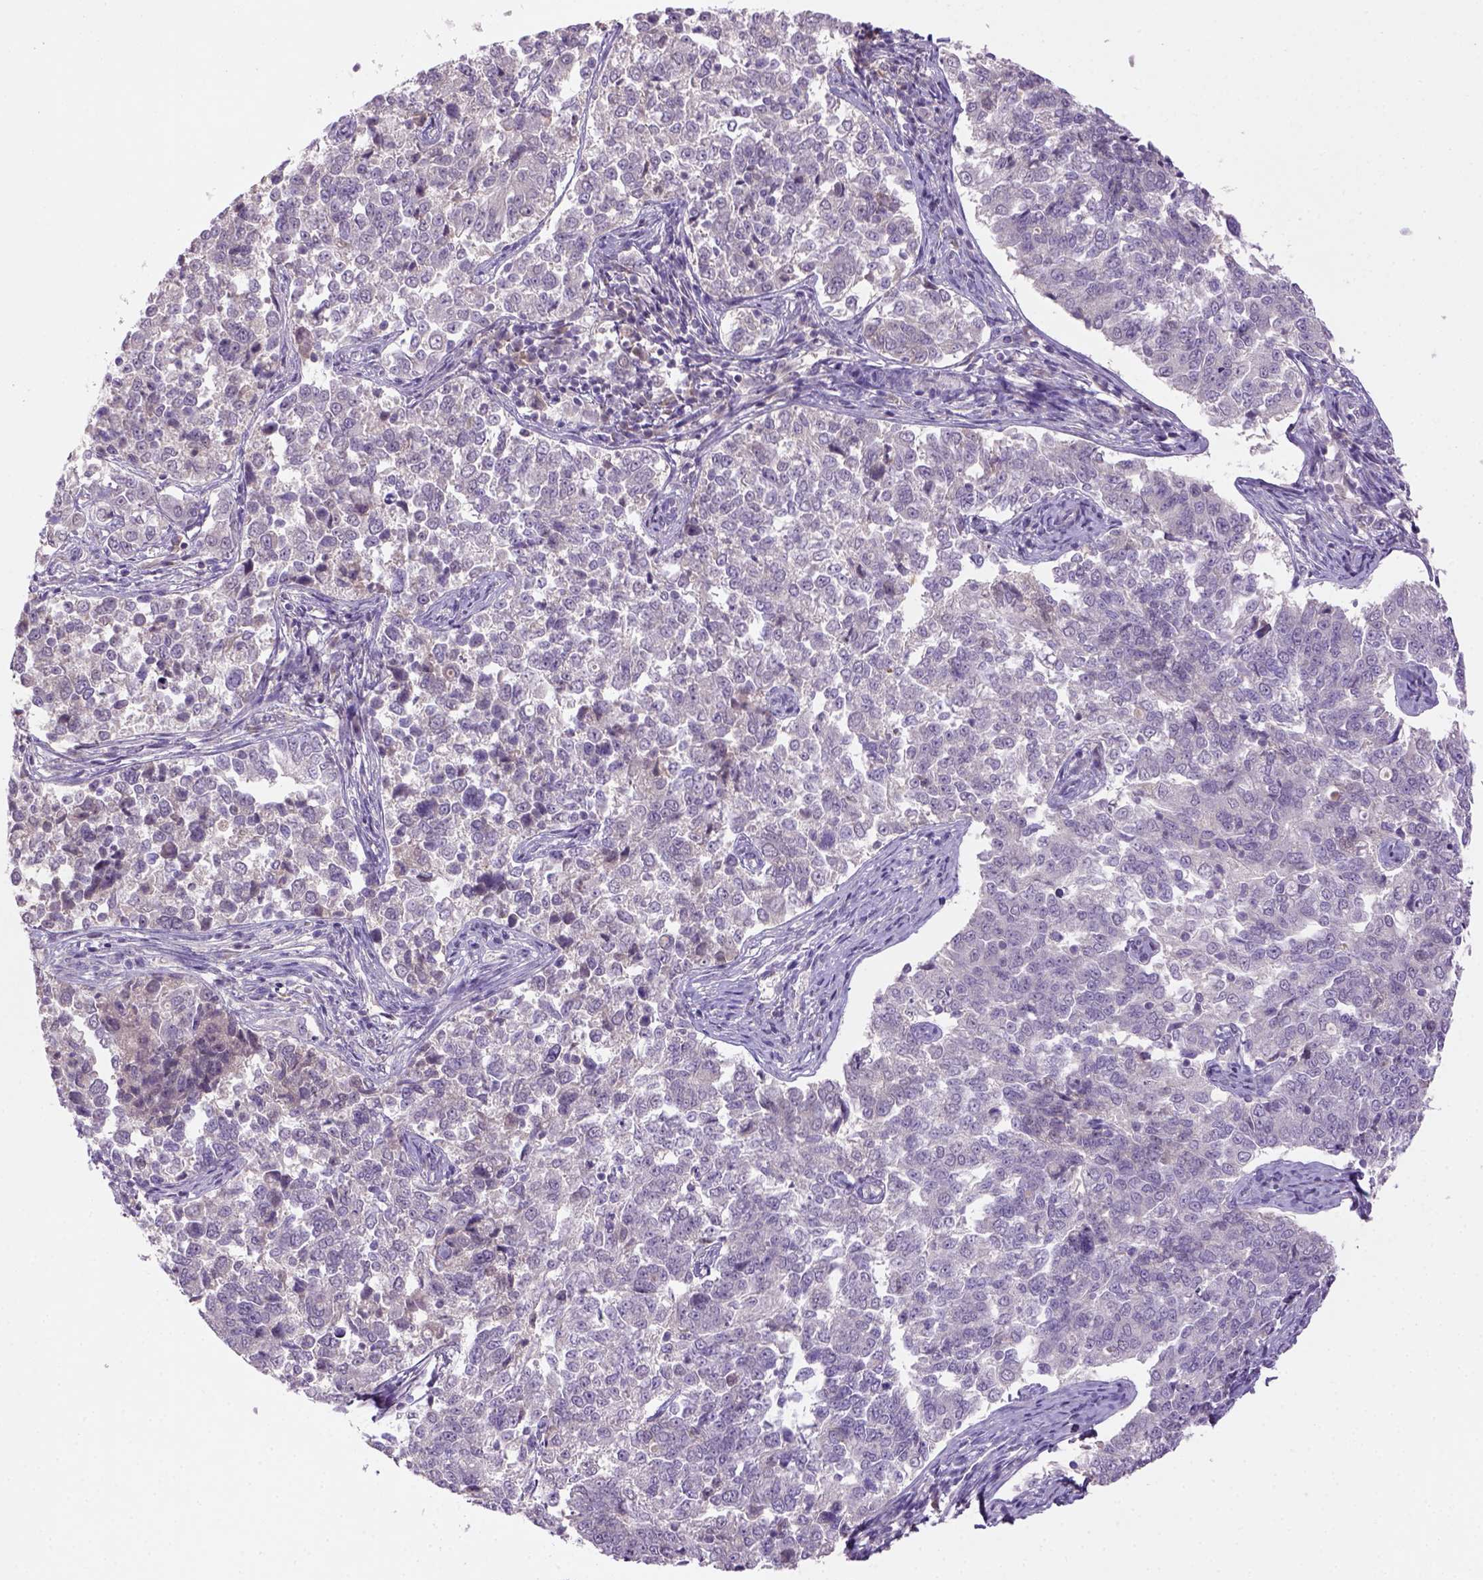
{"staining": {"intensity": "negative", "quantity": "none", "location": "none"}, "tissue": "endometrial cancer", "cell_type": "Tumor cells", "image_type": "cancer", "snomed": [{"axis": "morphology", "description": "Adenocarcinoma, NOS"}, {"axis": "topography", "description": "Endometrium"}], "caption": "Tumor cells show no significant positivity in endometrial adenocarcinoma.", "gene": "NLGN2", "patient": {"sex": "female", "age": 43}}